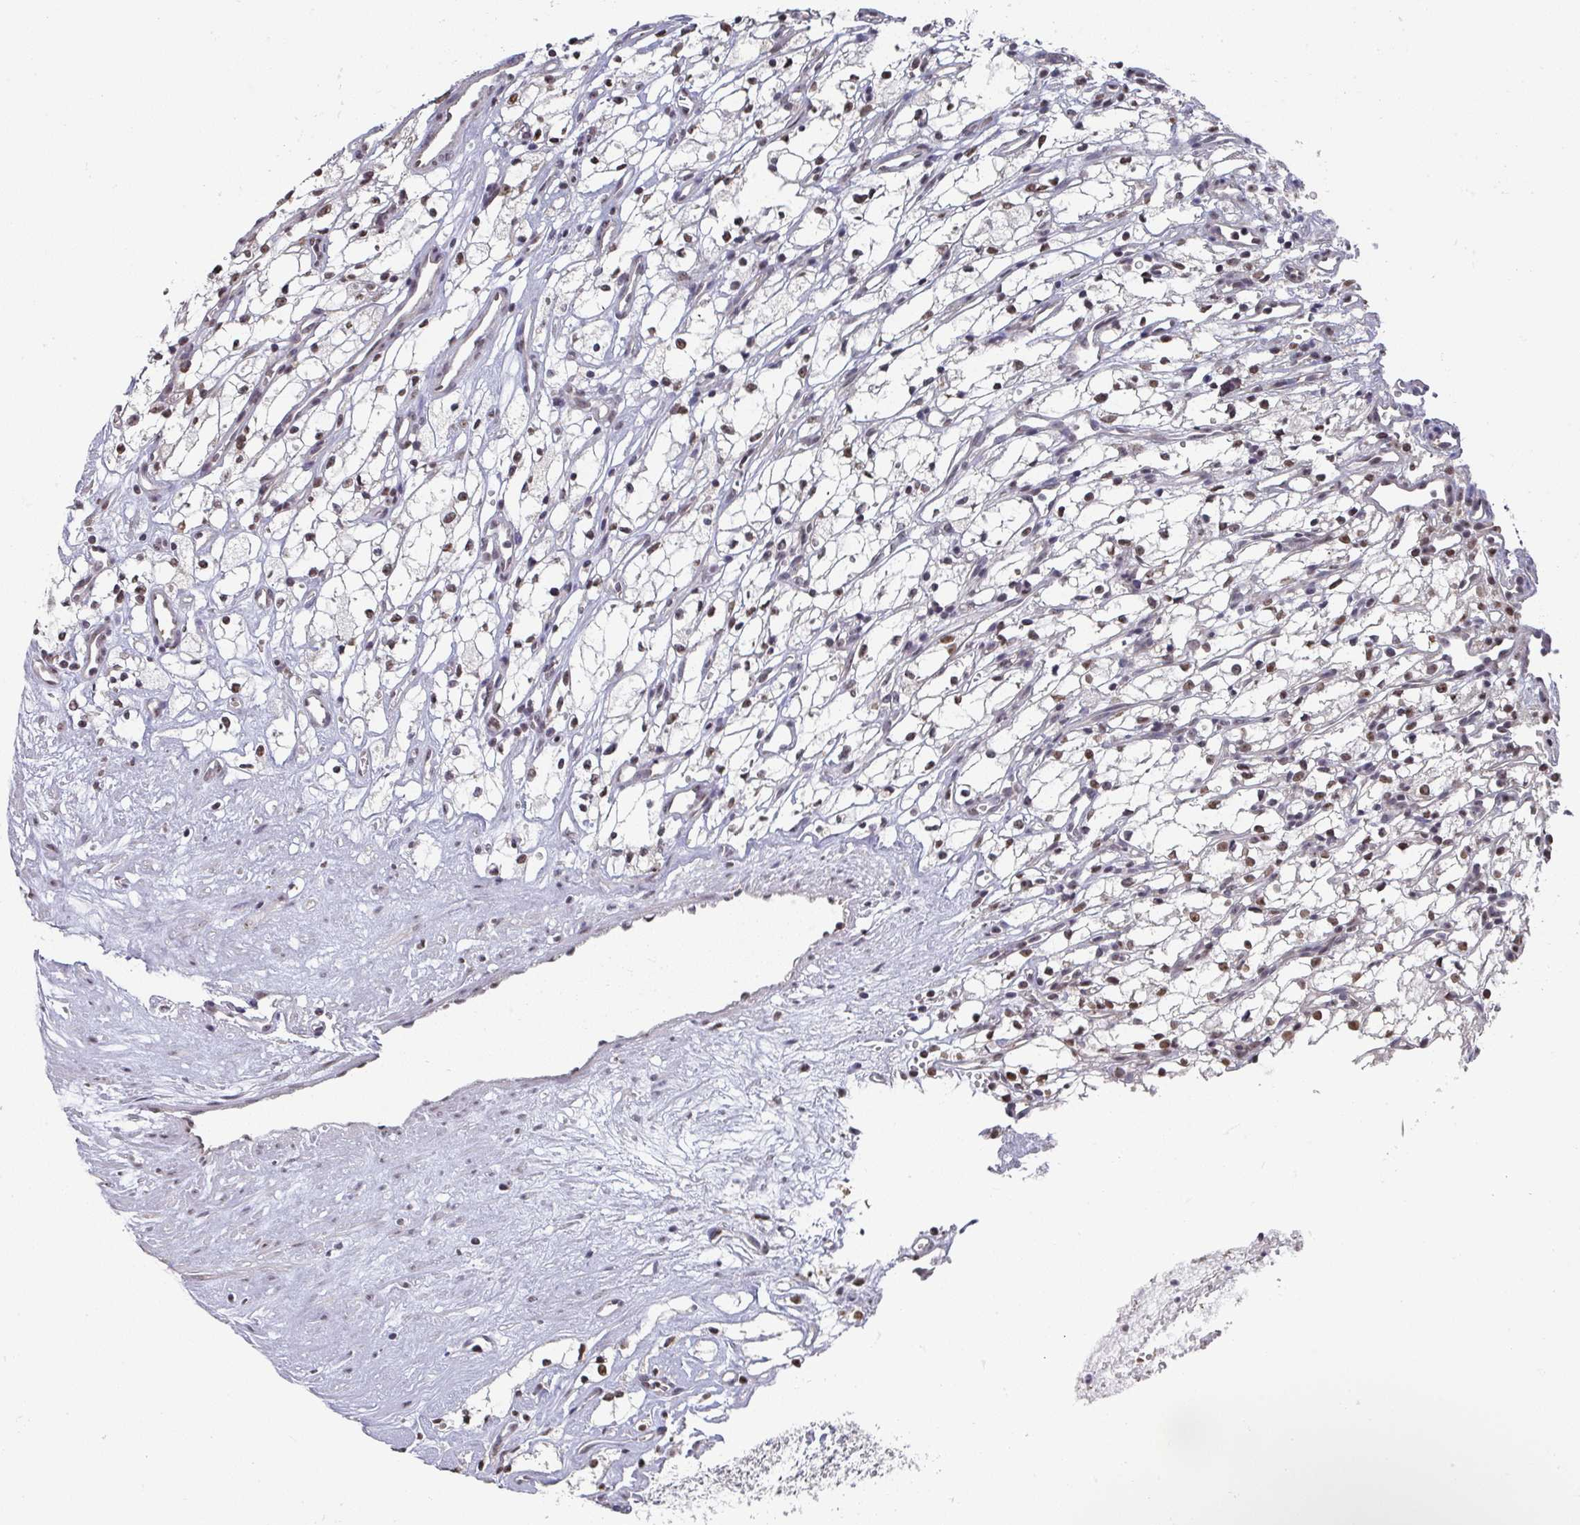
{"staining": {"intensity": "weak", "quantity": "25%-75%", "location": "nuclear"}, "tissue": "renal cancer", "cell_type": "Tumor cells", "image_type": "cancer", "snomed": [{"axis": "morphology", "description": "Adenocarcinoma, NOS"}, {"axis": "topography", "description": "Kidney"}], "caption": "Renal cancer (adenocarcinoma) tissue exhibits weak nuclear expression in about 25%-75% of tumor cells", "gene": "ZNF654", "patient": {"sex": "male", "age": 59}}